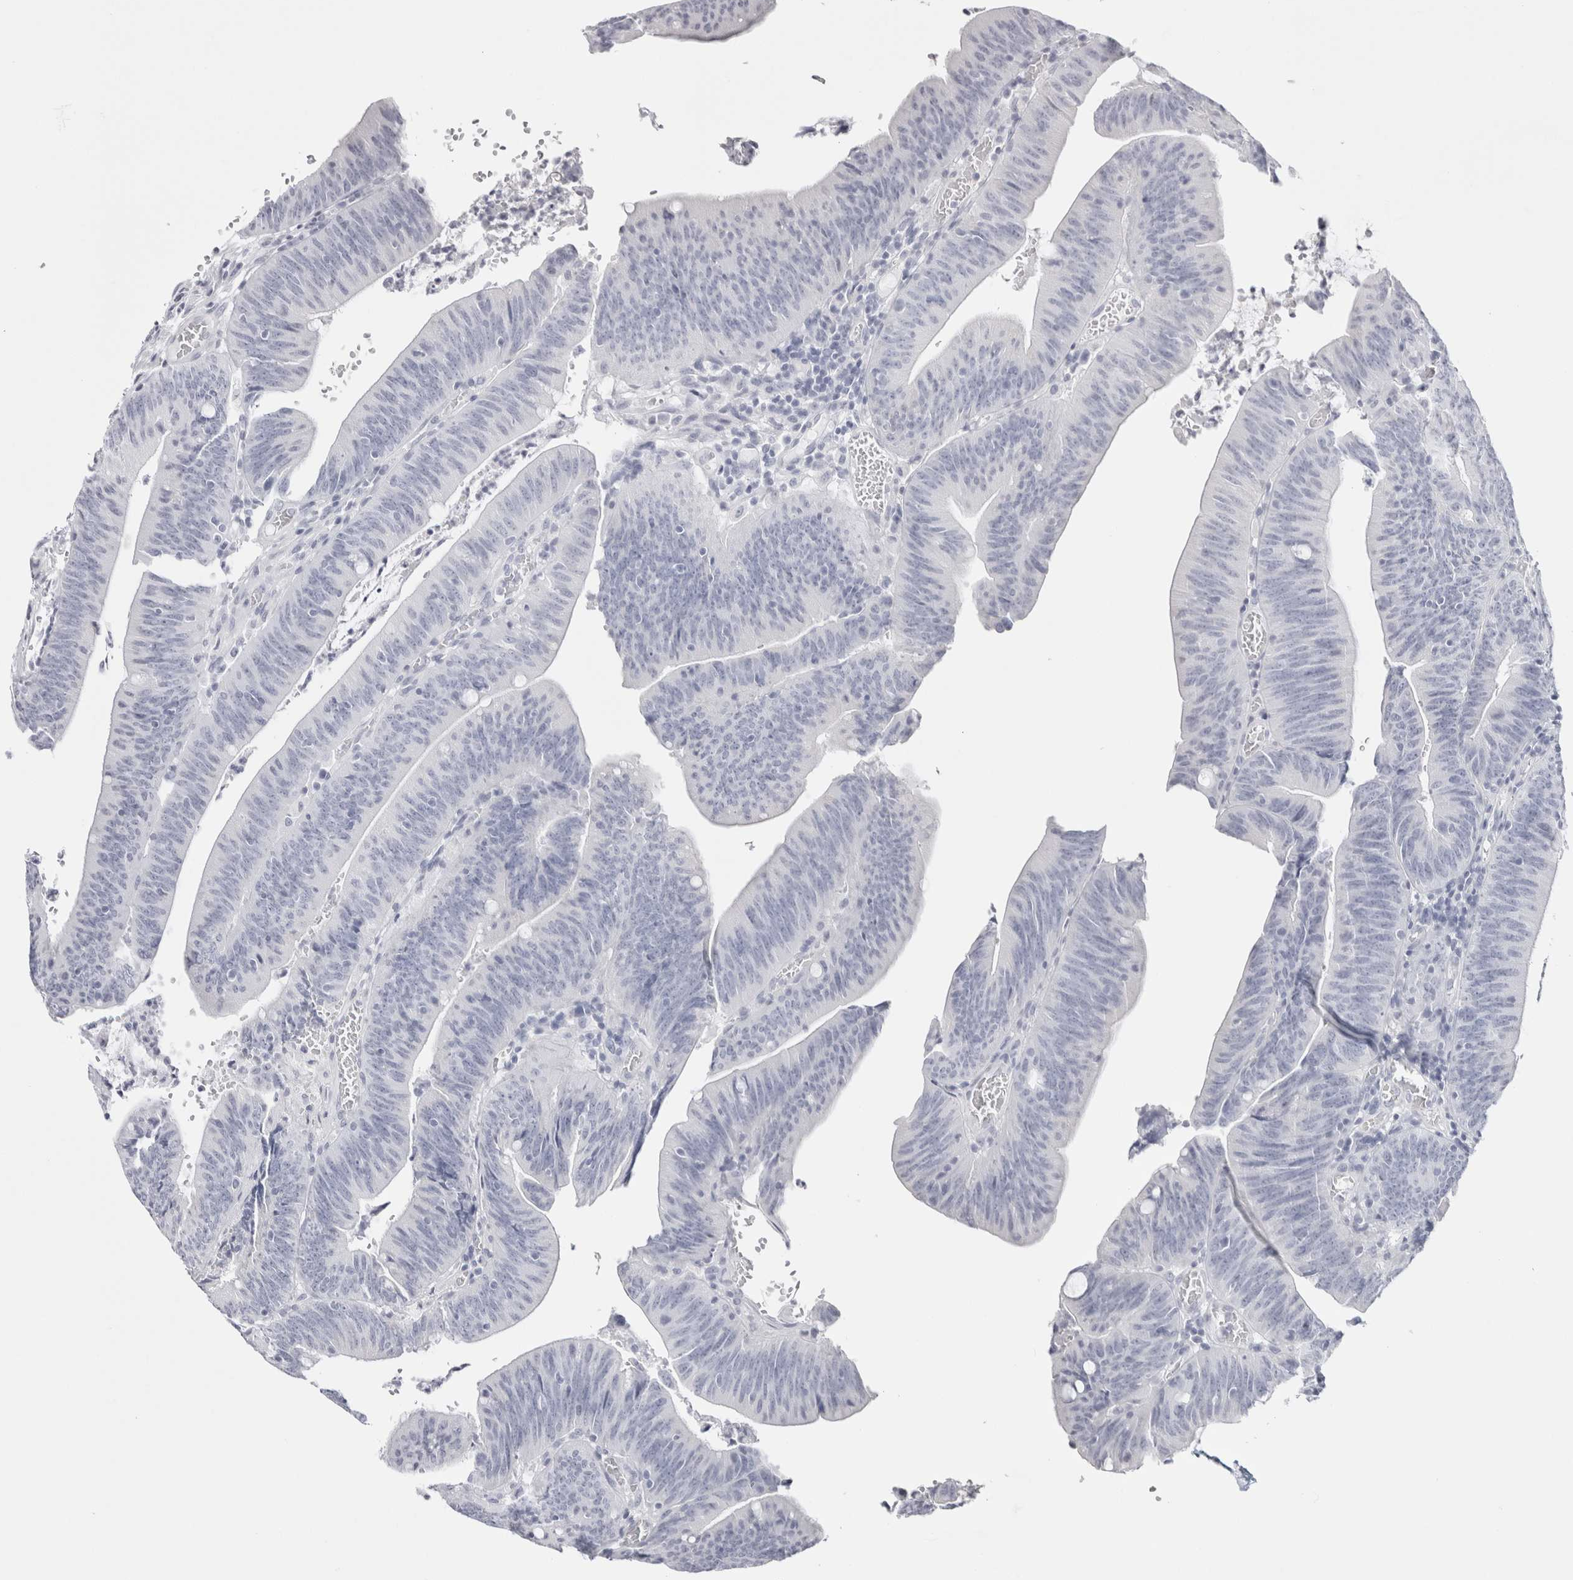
{"staining": {"intensity": "negative", "quantity": "none", "location": "none"}, "tissue": "colorectal cancer", "cell_type": "Tumor cells", "image_type": "cancer", "snomed": [{"axis": "morphology", "description": "Normal tissue, NOS"}, {"axis": "morphology", "description": "Adenocarcinoma, NOS"}, {"axis": "topography", "description": "Rectum"}], "caption": "Colorectal cancer (adenocarcinoma) was stained to show a protein in brown. There is no significant expression in tumor cells.", "gene": "GARIN1A", "patient": {"sex": "female", "age": 66}}